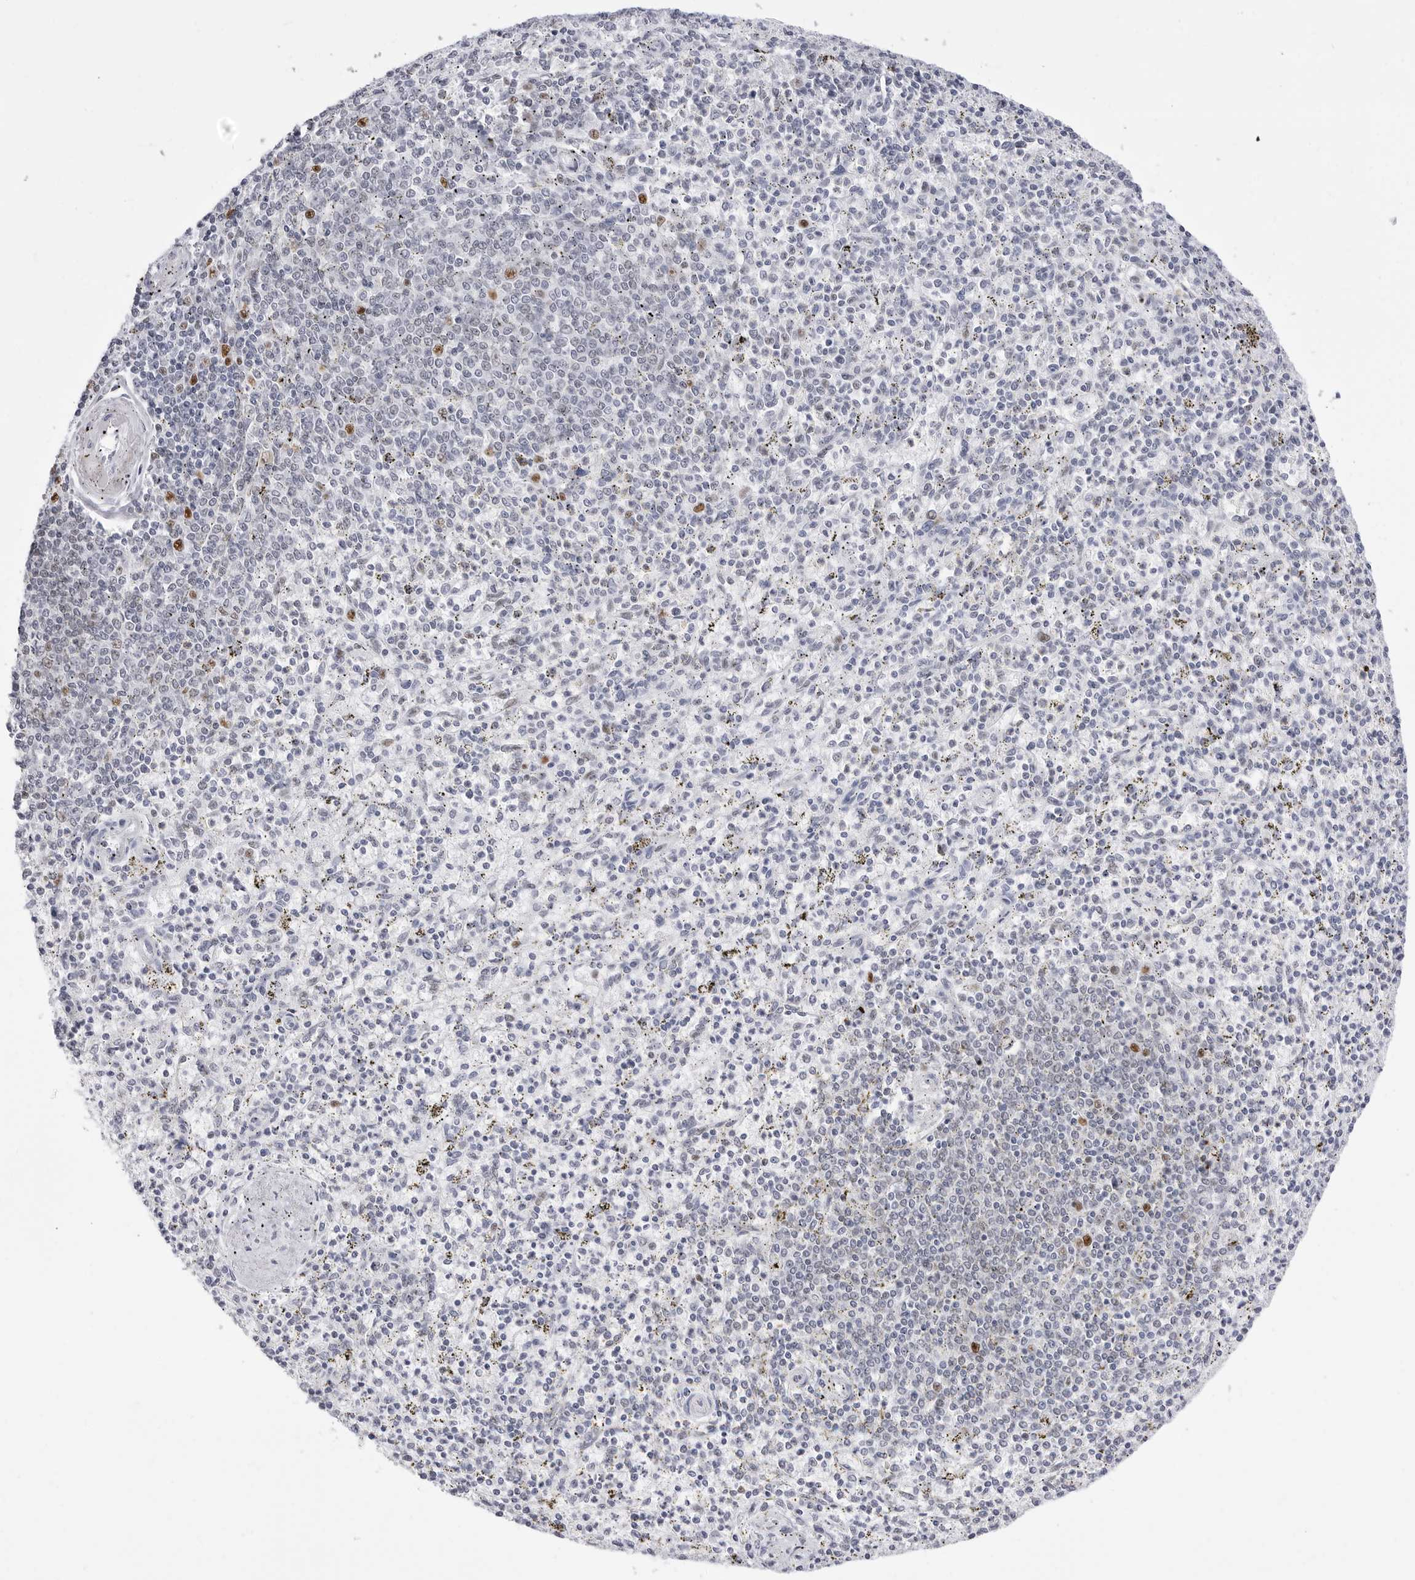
{"staining": {"intensity": "moderate", "quantity": "<25%", "location": "nuclear"}, "tissue": "spleen", "cell_type": "Cells in red pulp", "image_type": "normal", "snomed": [{"axis": "morphology", "description": "Normal tissue, NOS"}, {"axis": "topography", "description": "Spleen"}], "caption": "Cells in red pulp display low levels of moderate nuclear positivity in approximately <25% of cells in unremarkable spleen.", "gene": "NASP", "patient": {"sex": "male", "age": 72}}